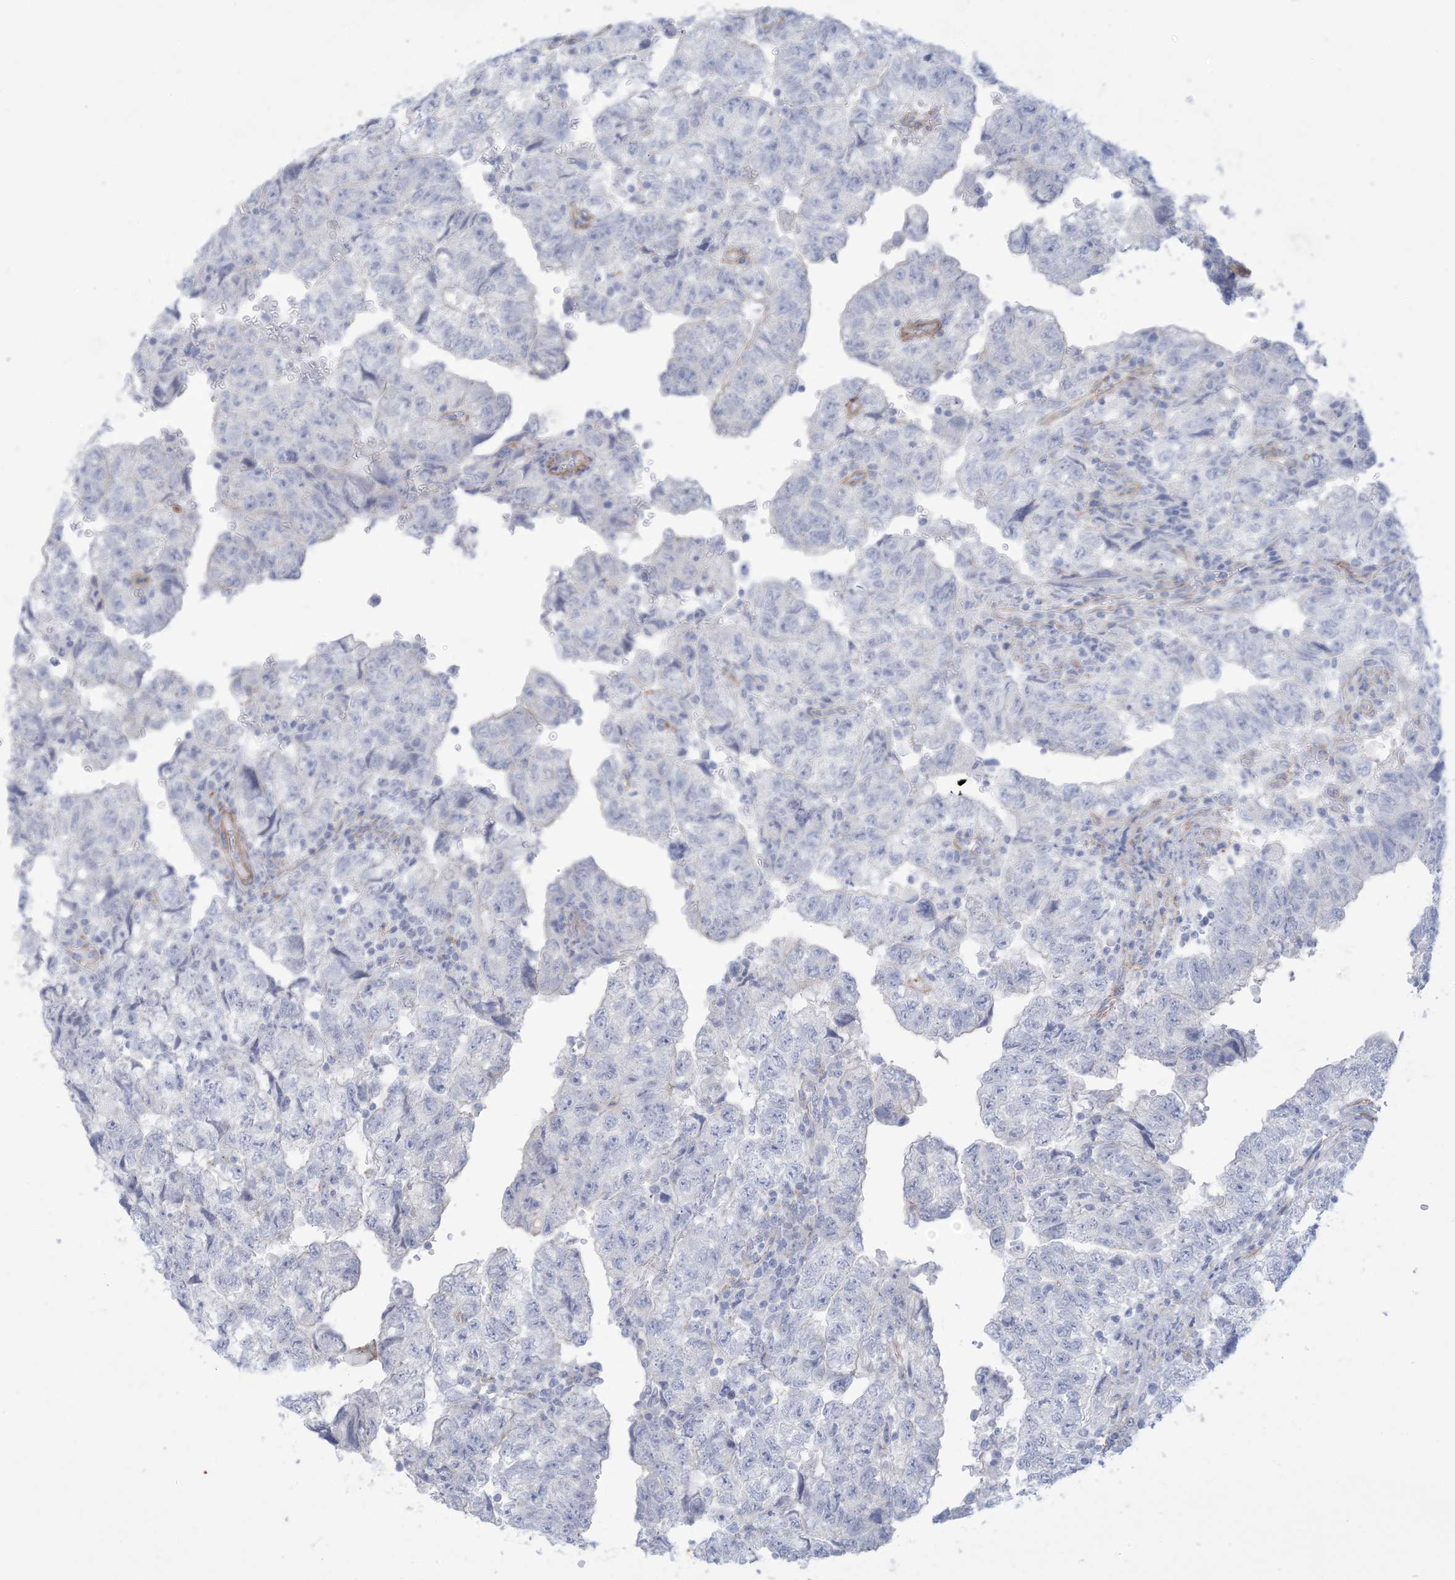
{"staining": {"intensity": "negative", "quantity": "none", "location": "none"}, "tissue": "testis cancer", "cell_type": "Tumor cells", "image_type": "cancer", "snomed": [{"axis": "morphology", "description": "Carcinoma, Embryonal, NOS"}, {"axis": "topography", "description": "Testis"}], "caption": "A high-resolution histopathology image shows immunohistochemistry (IHC) staining of testis cancer (embryonal carcinoma), which displays no significant expression in tumor cells.", "gene": "AGXT", "patient": {"sex": "male", "age": 36}}